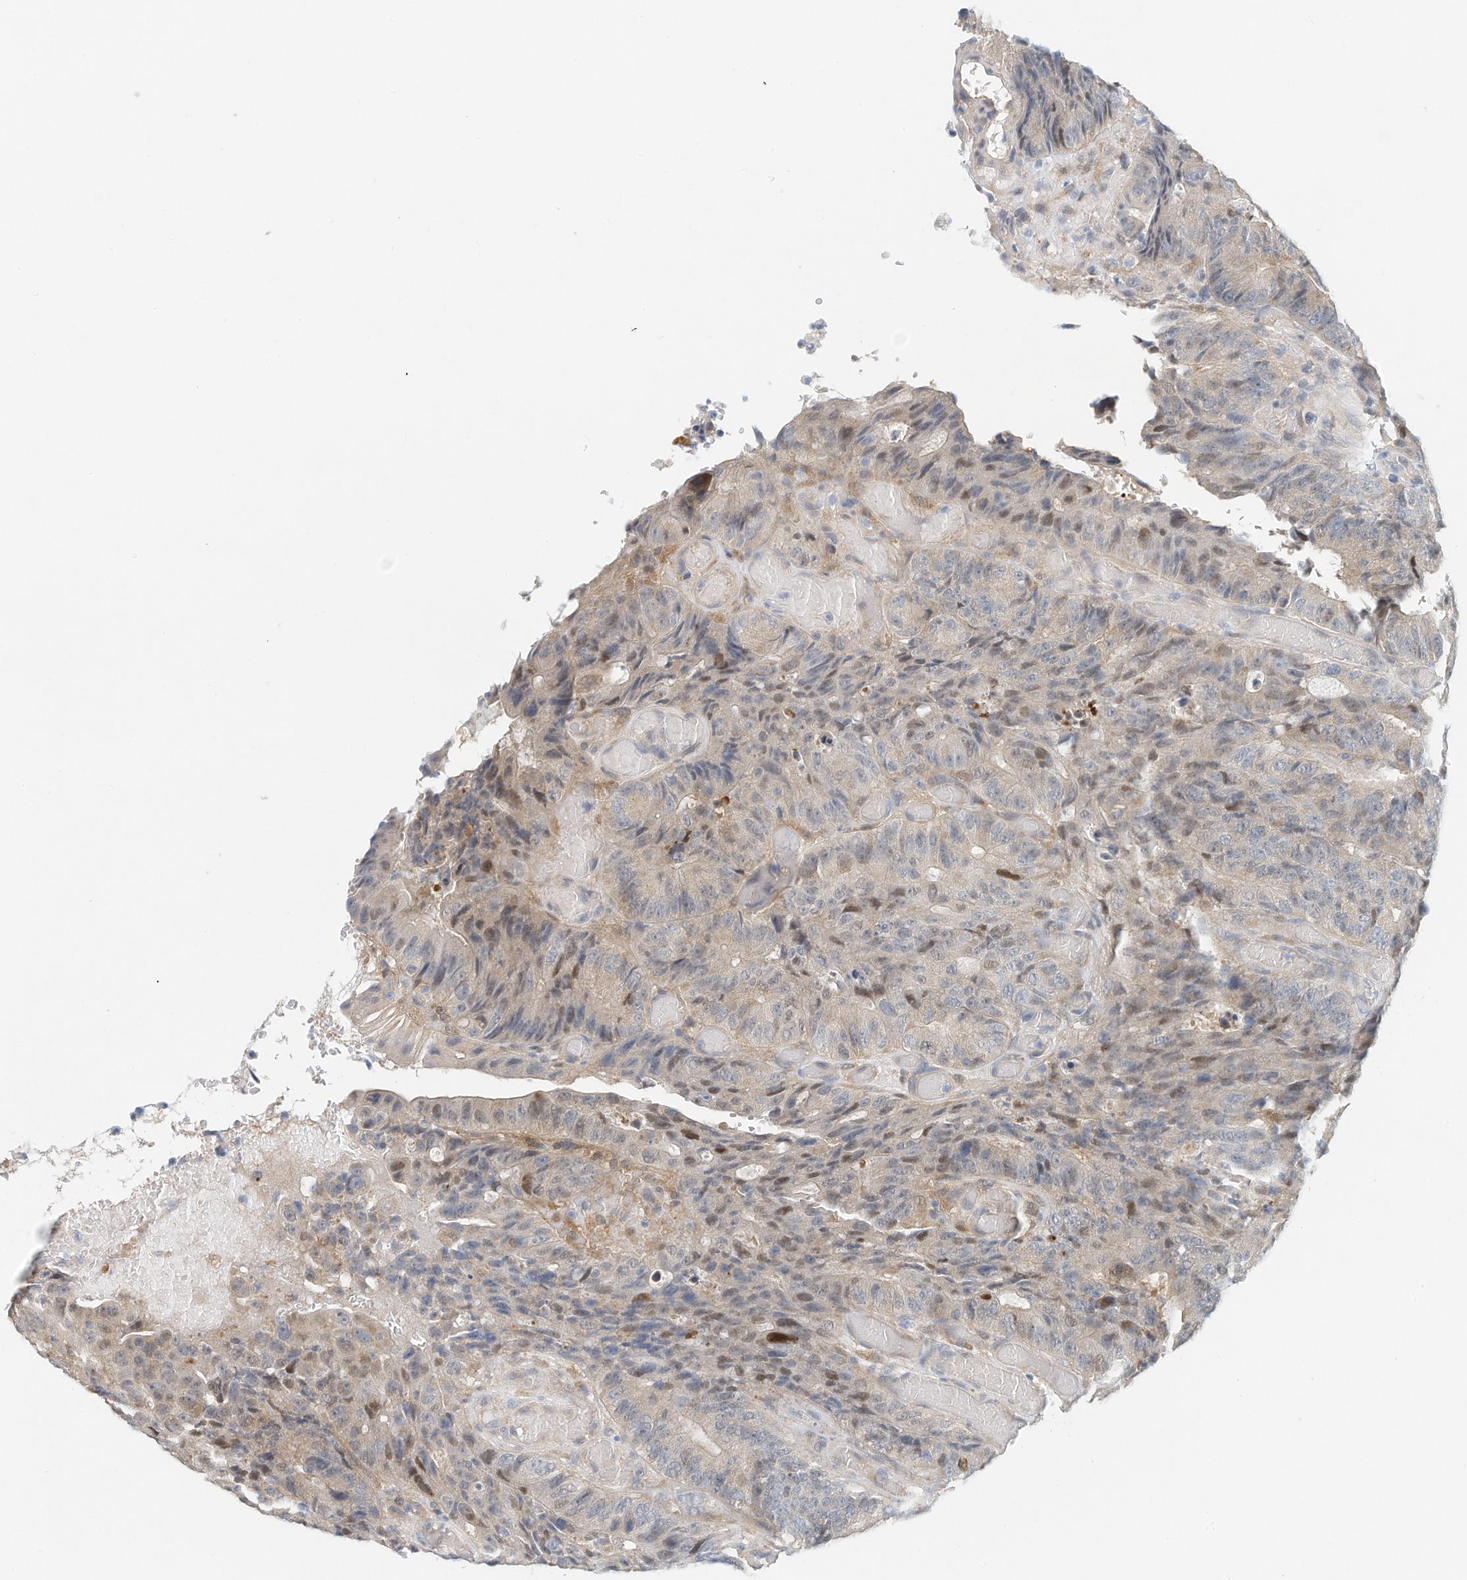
{"staining": {"intensity": "negative", "quantity": "none", "location": "none"}, "tissue": "colorectal cancer", "cell_type": "Tumor cells", "image_type": "cancer", "snomed": [{"axis": "morphology", "description": "Adenocarcinoma, NOS"}, {"axis": "topography", "description": "Colon"}], "caption": "A high-resolution image shows IHC staining of colorectal adenocarcinoma, which shows no significant positivity in tumor cells.", "gene": "ARHGAP28", "patient": {"sex": "male", "age": 87}}